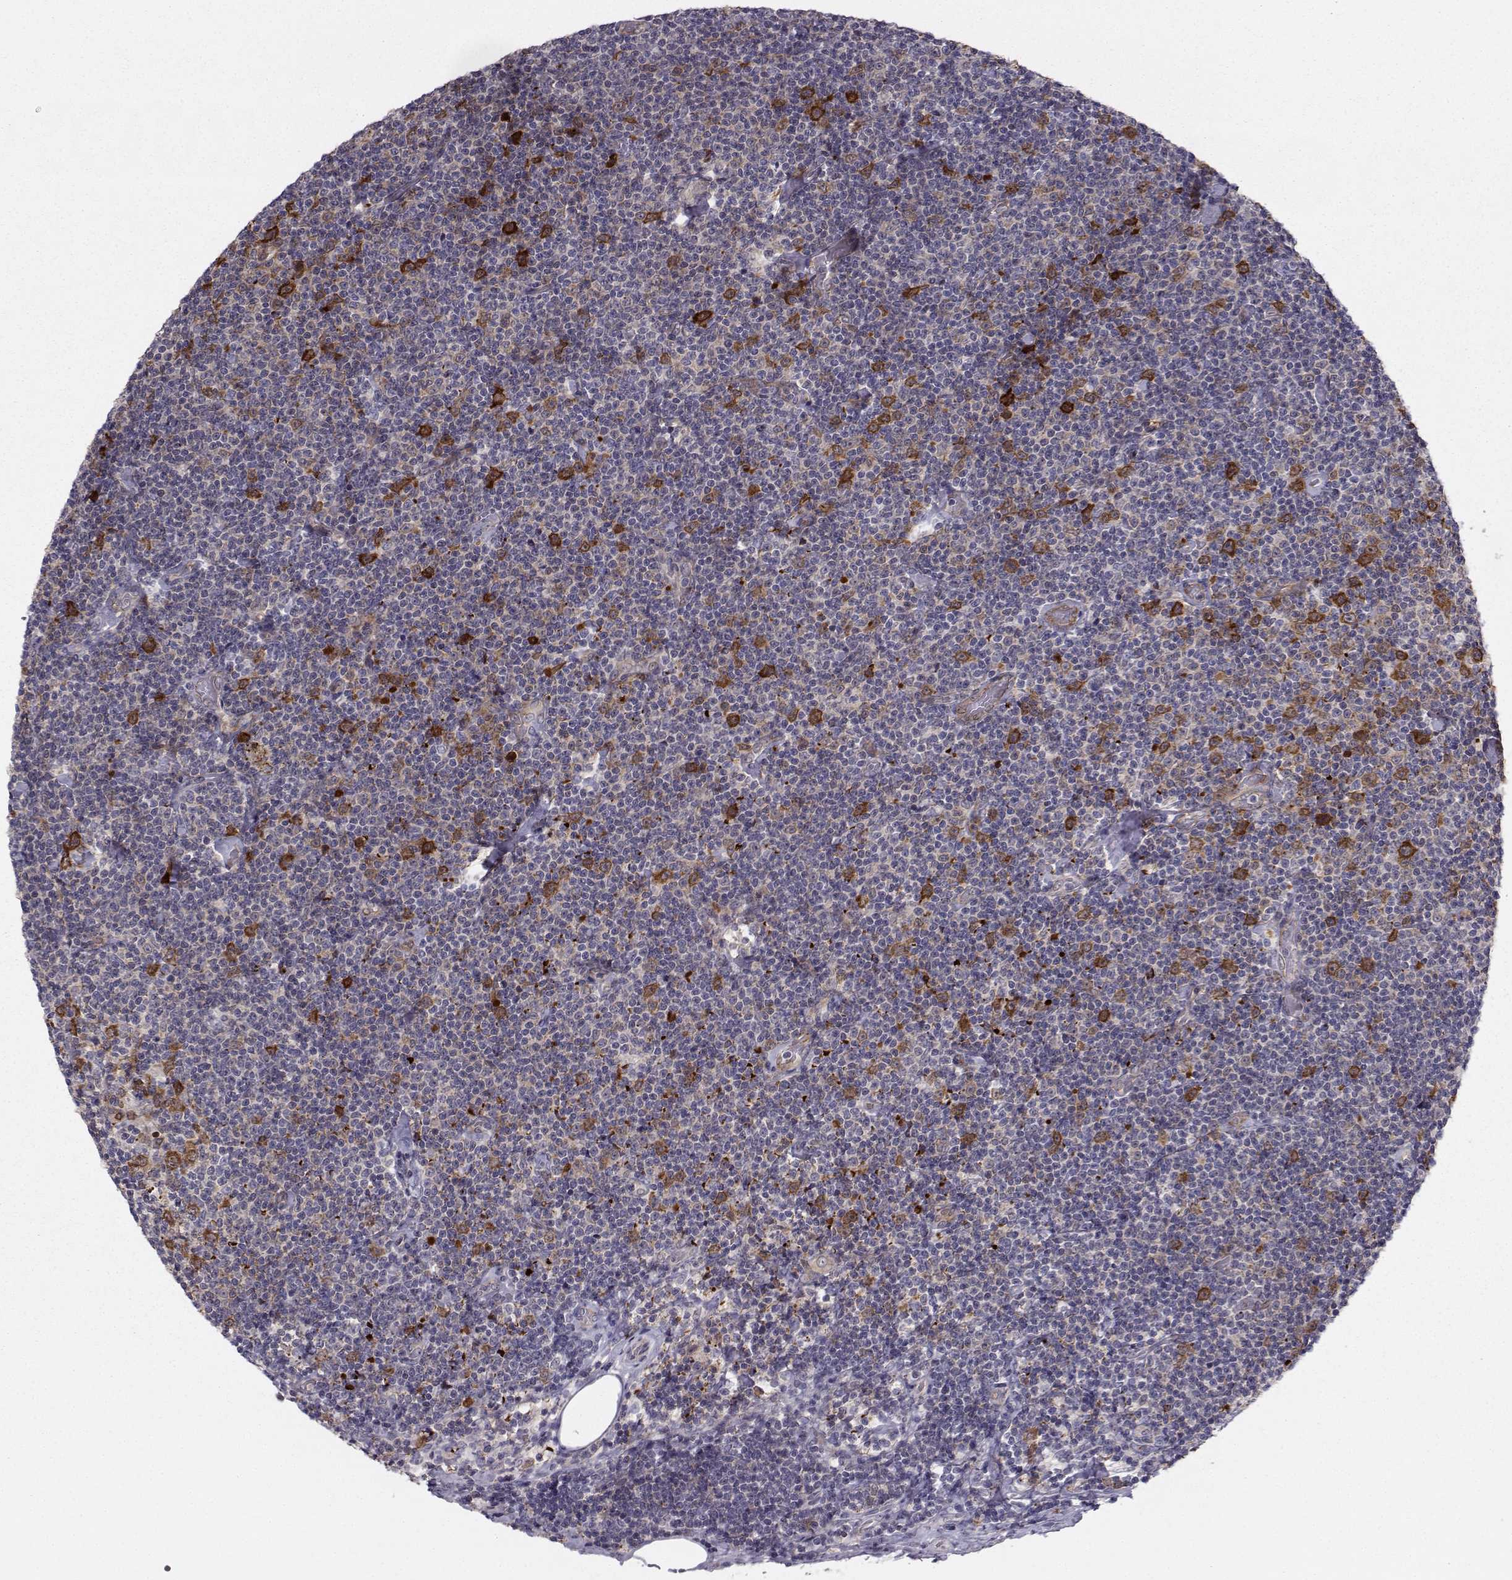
{"staining": {"intensity": "negative", "quantity": "none", "location": "none"}, "tissue": "lymphoma", "cell_type": "Tumor cells", "image_type": "cancer", "snomed": [{"axis": "morphology", "description": "Malignant lymphoma, non-Hodgkin's type, Low grade"}, {"axis": "topography", "description": "Lymph node"}], "caption": "This is an immunohistochemistry (IHC) histopathology image of human malignant lymphoma, non-Hodgkin's type (low-grade). There is no positivity in tumor cells.", "gene": "HSP90AB1", "patient": {"sex": "male", "age": 81}}